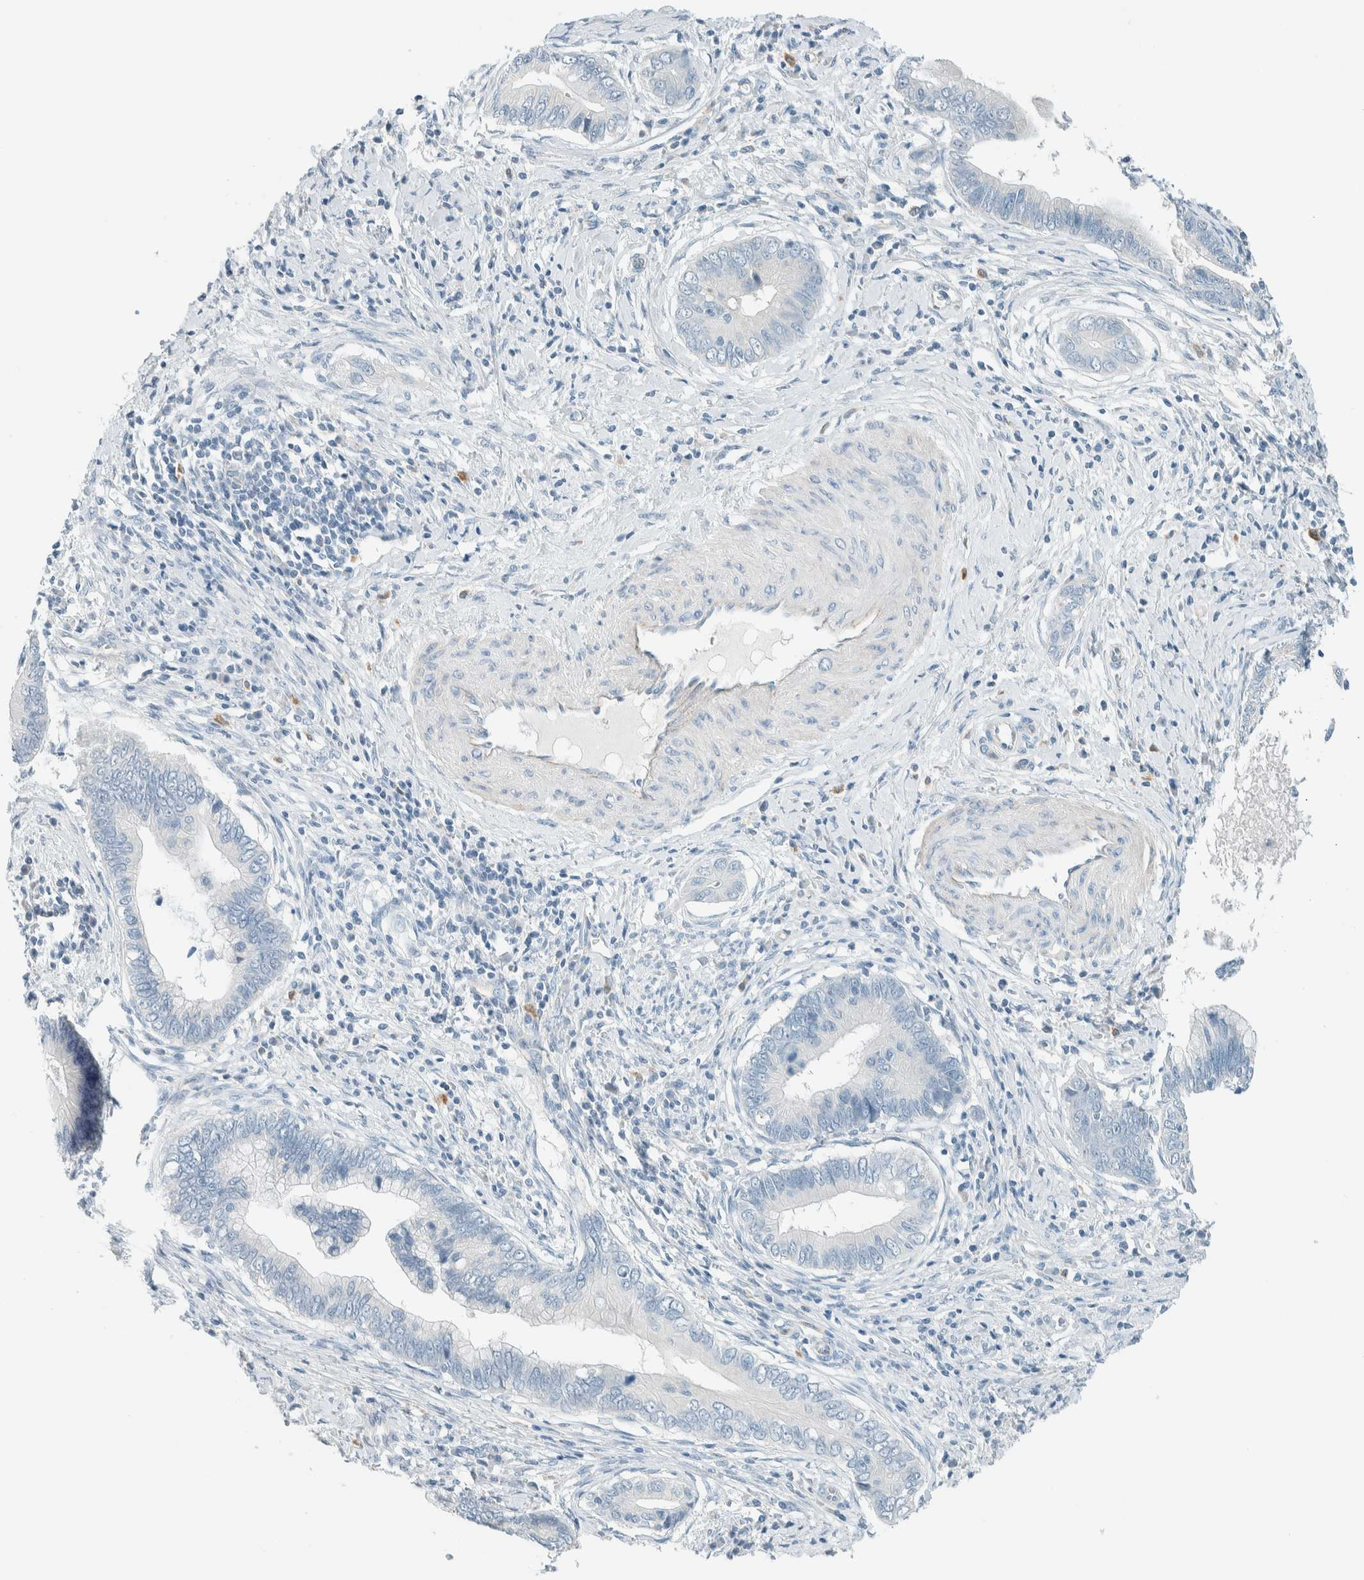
{"staining": {"intensity": "negative", "quantity": "none", "location": "none"}, "tissue": "cervical cancer", "cell_type": "Tumor cells", "image_type": "cancer", "snomed": [{"axis": "morphology", "description": "Adenocarcinoma, NOS"}, {"axis": "topography", "description": "Cervix"}], "caption": "DAB immunohistochemical staining of cervical cancer displays no significant staining in tumor cells.", "gene": "SLFN12", "patient": {"sex": "female", "age": 44}}